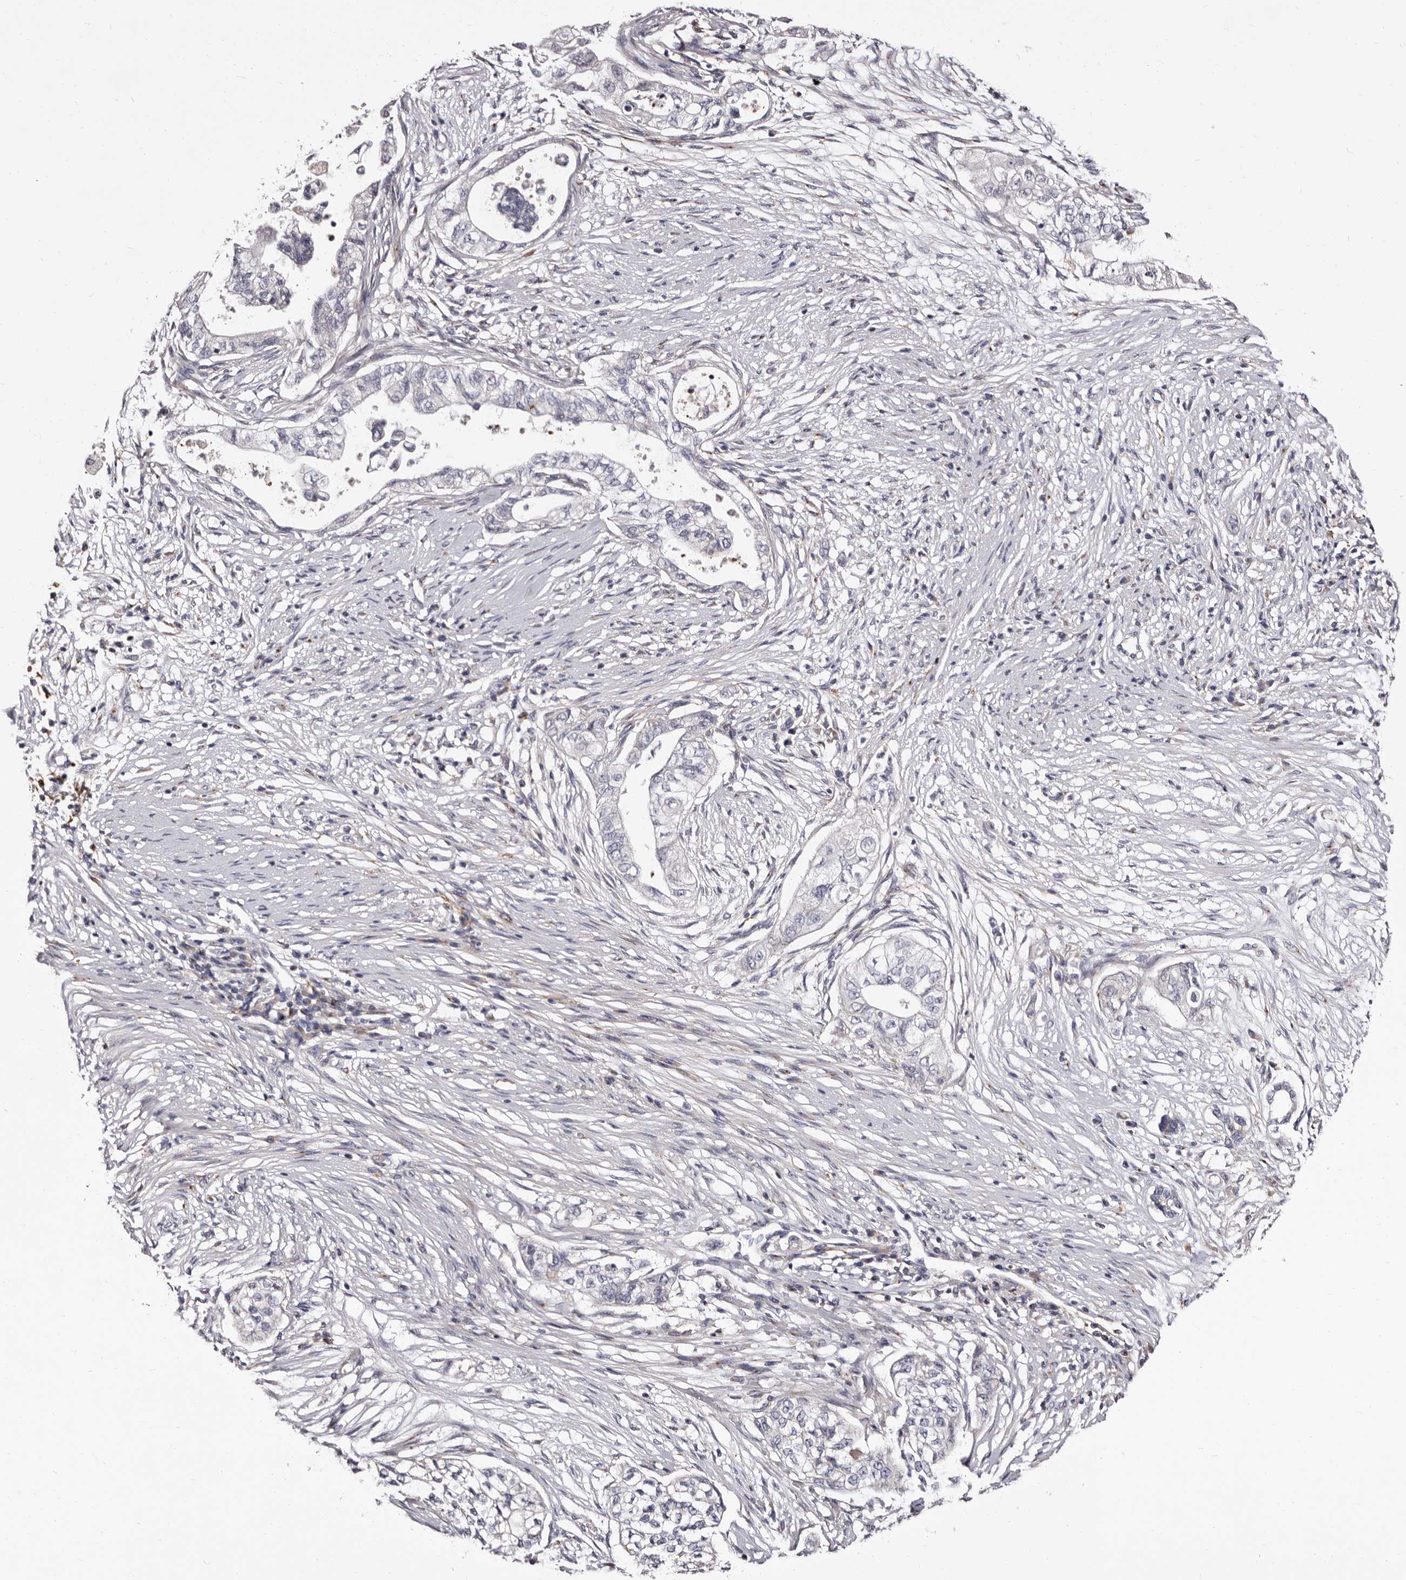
{"staining": {"intensity": "negative", "quantity": "none", "location": "none"}, "tissue": "pancreatic cancer", "cell_type": "Tumor cells", "image_type": "cancer", "snomed": [{"axis": "morphology", "description": "Adenocarcinoma, NOS"}, {"axis": "topography", "description": "Pancreas"}], "caption": "Immunohistochemical staining of pancreatic cancer (adenocarcinoma) shows no significant positivity in tumor cells. (DAB IHC with hematoxylin counter stain).", "gene": "AUNIP", "patient": {"sex": "male", "age": 72}}